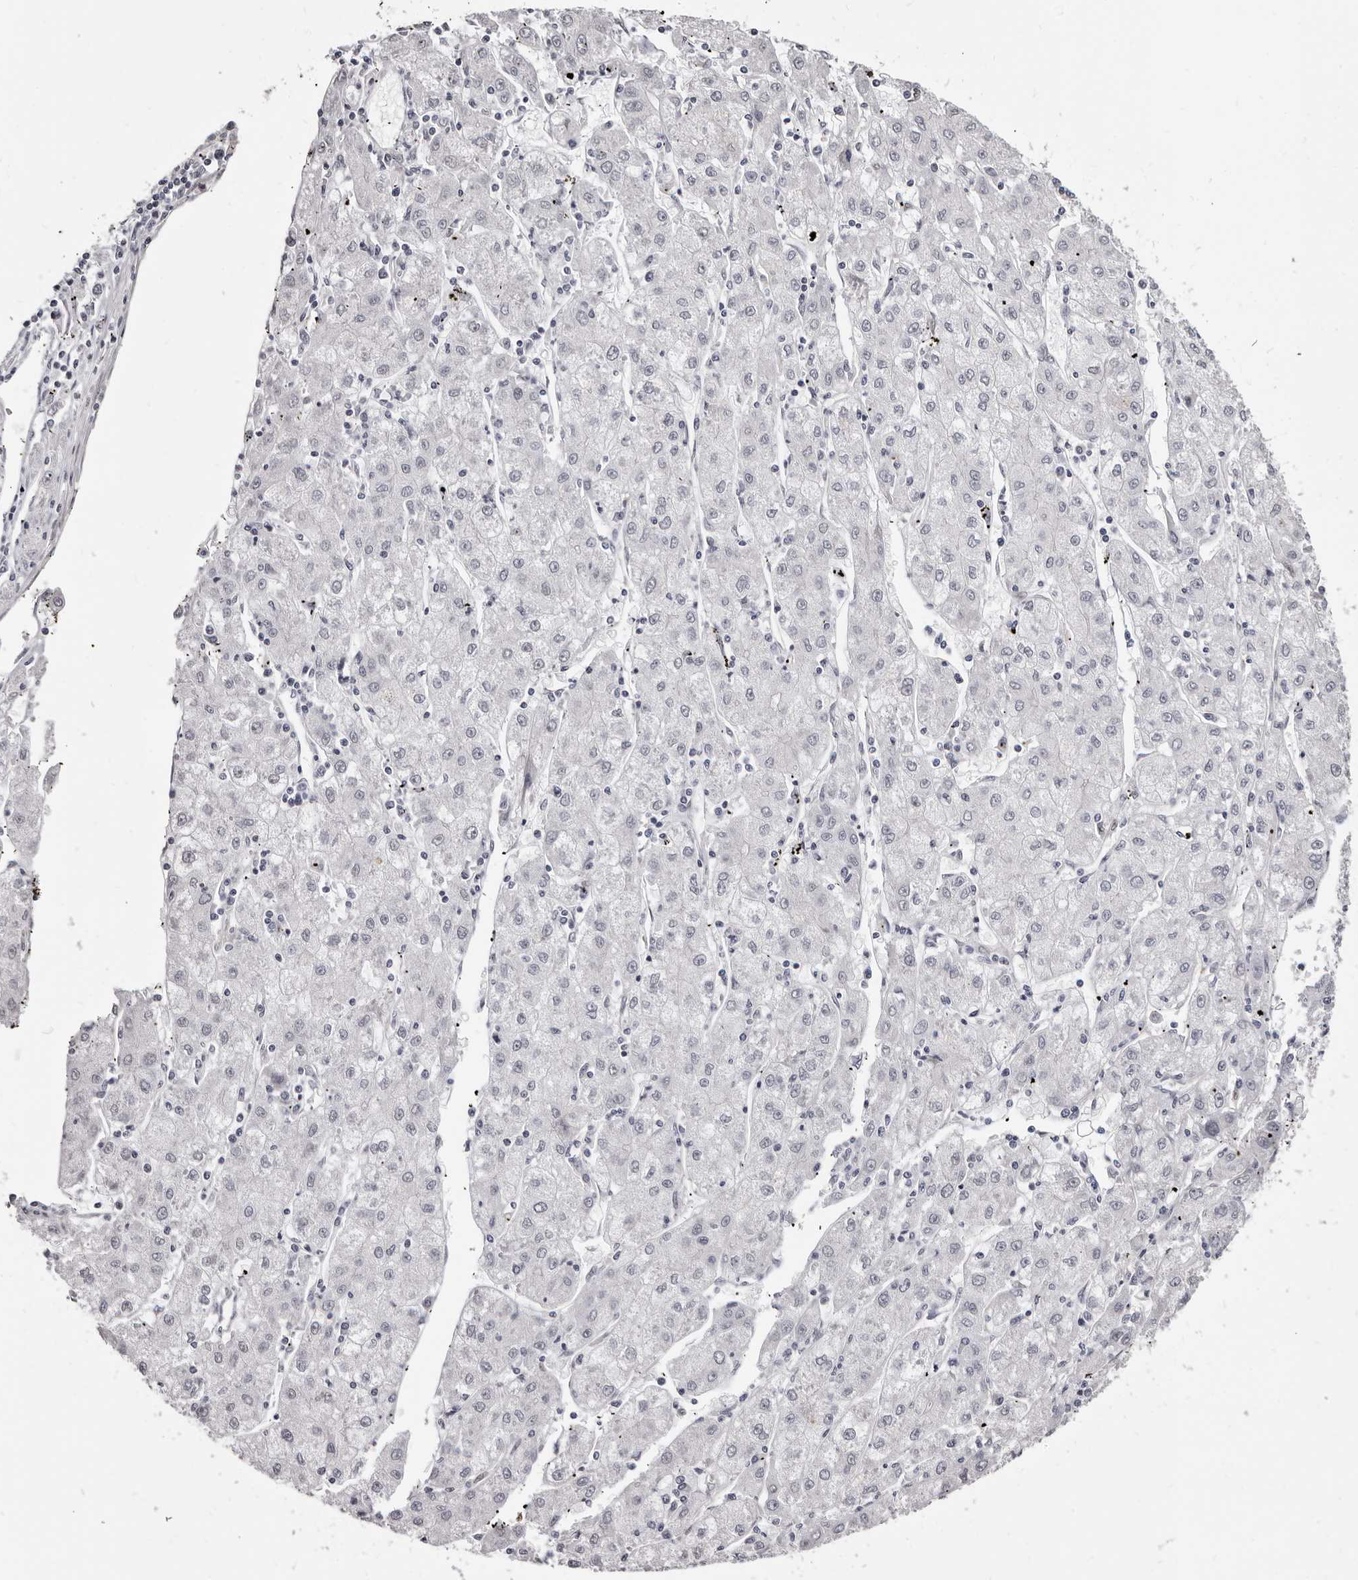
{"staining": {"intensity": "negative", "quantity": "none", "location": "none"}, "tissue": "liver cancer", "cell_type": "Tumor cells", "image_type": "cancer", "snomed": [{"axis": "morphology", "description": "Carcinoma, Hepatocellular, NOS"}, {"axis": "topography", "description": "Liver"}], "caption": "Photomicrograph shows no protein expression in tumor cells of liver hepatocellular carcinoma tissue.", "gene": "KHDRBS2", "patient": {"sex": "male", "age": 72}}